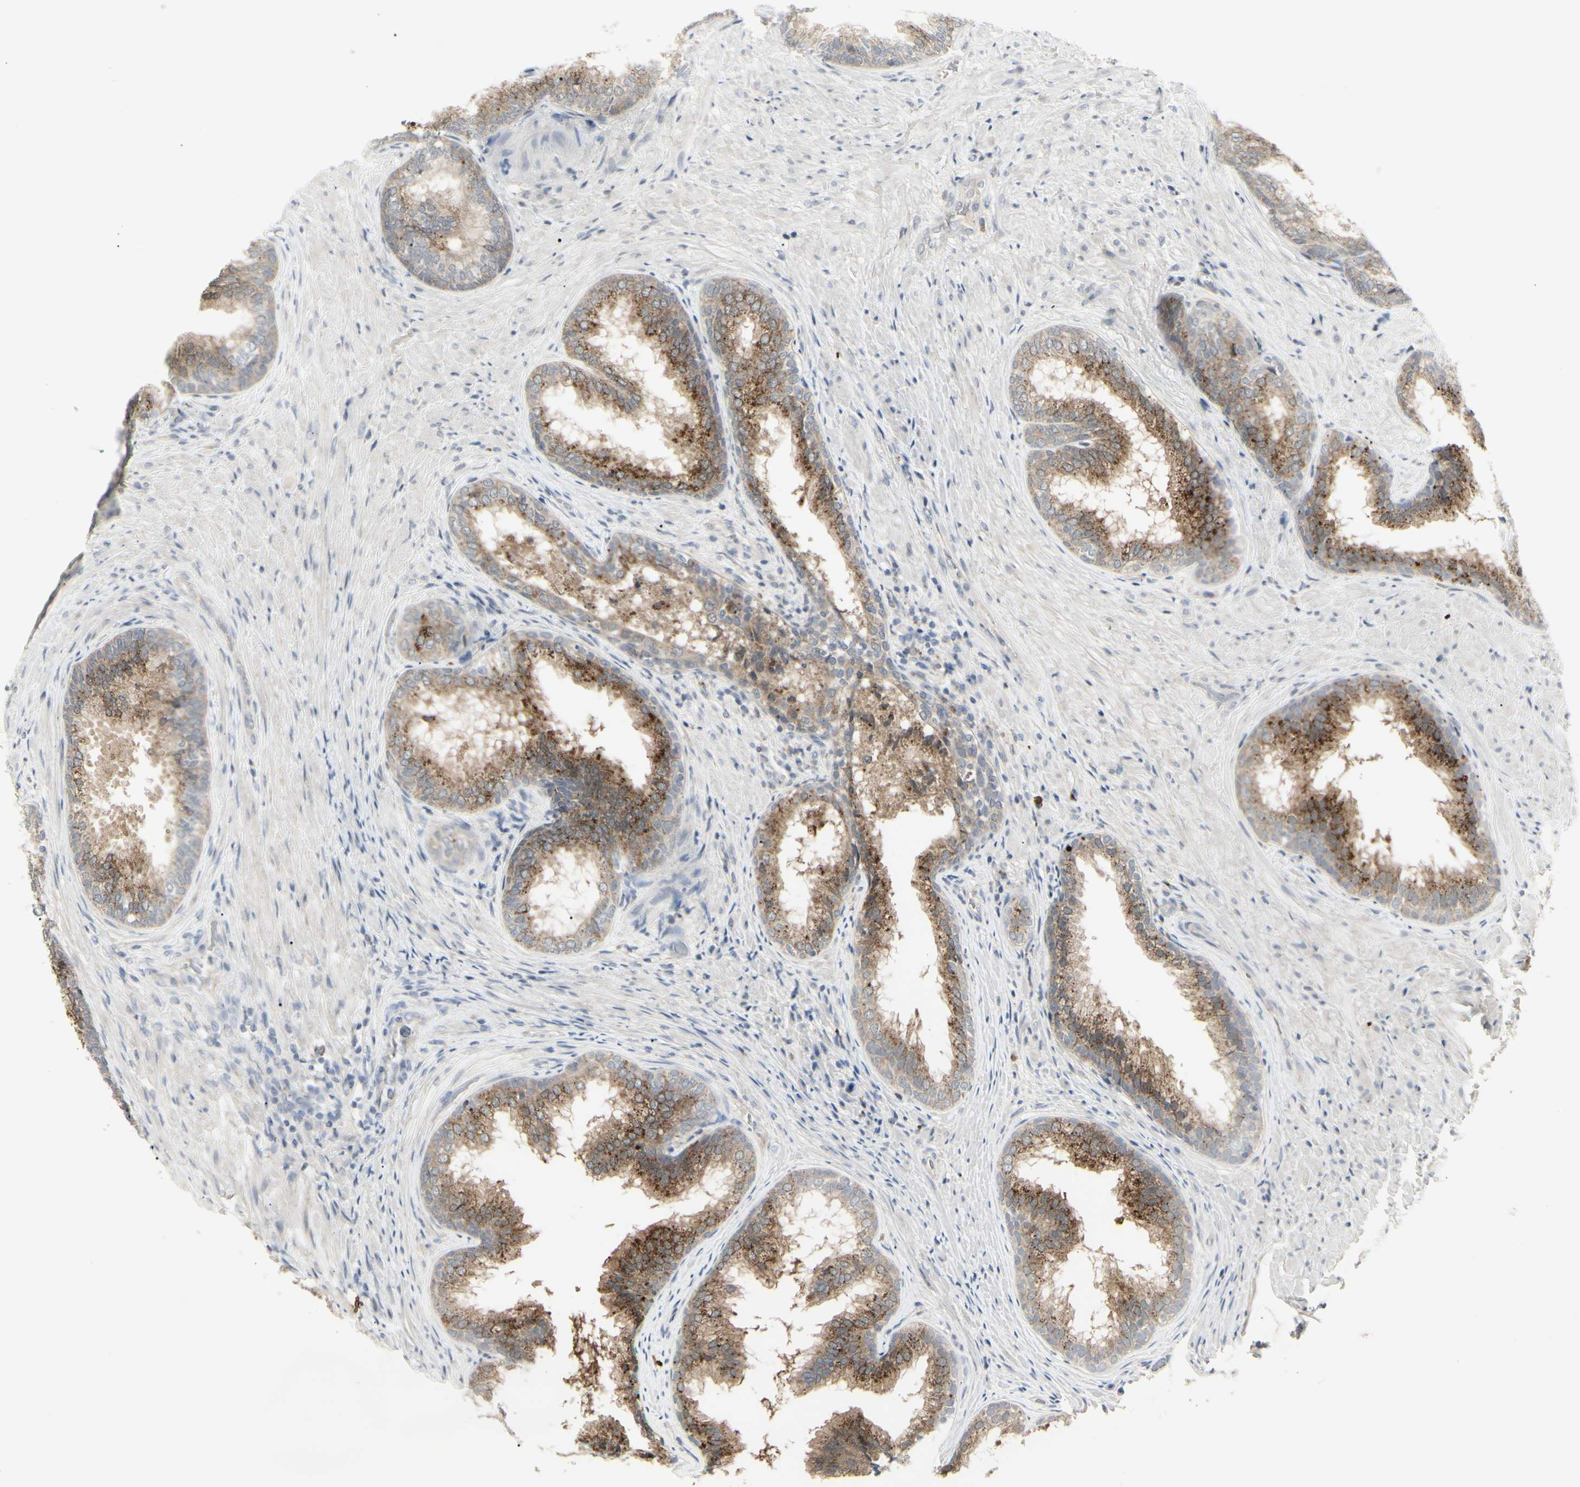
{"staining": {"intensity": "moderate", "quantity": ">75%", "location": "cytoplasmic/membranous"}, "tissue": "prostate", "cell_type": "Glandular cells", "image_type": "normal", "snomed": [{"axis": "morphology", "description": "Normal tissue, NOS"}, {"axis": "topography", "description": "Prostate"}], "caption": "DAB (3,3'-diaminobenzidine) immunohistochemical staining of normal prostate shows moderate cytoplasmic/membranous protein expression in approximately >75% of glandular cells. The staining was performed using DAB (3,3'-diaminobenzidine) to visualize the protein expression in brown, while the nuclei were stained in blue with hematoxylin (Magnification: 20x).", "gene": "GRN", "patient": {"sex": "male", "age": 76}}